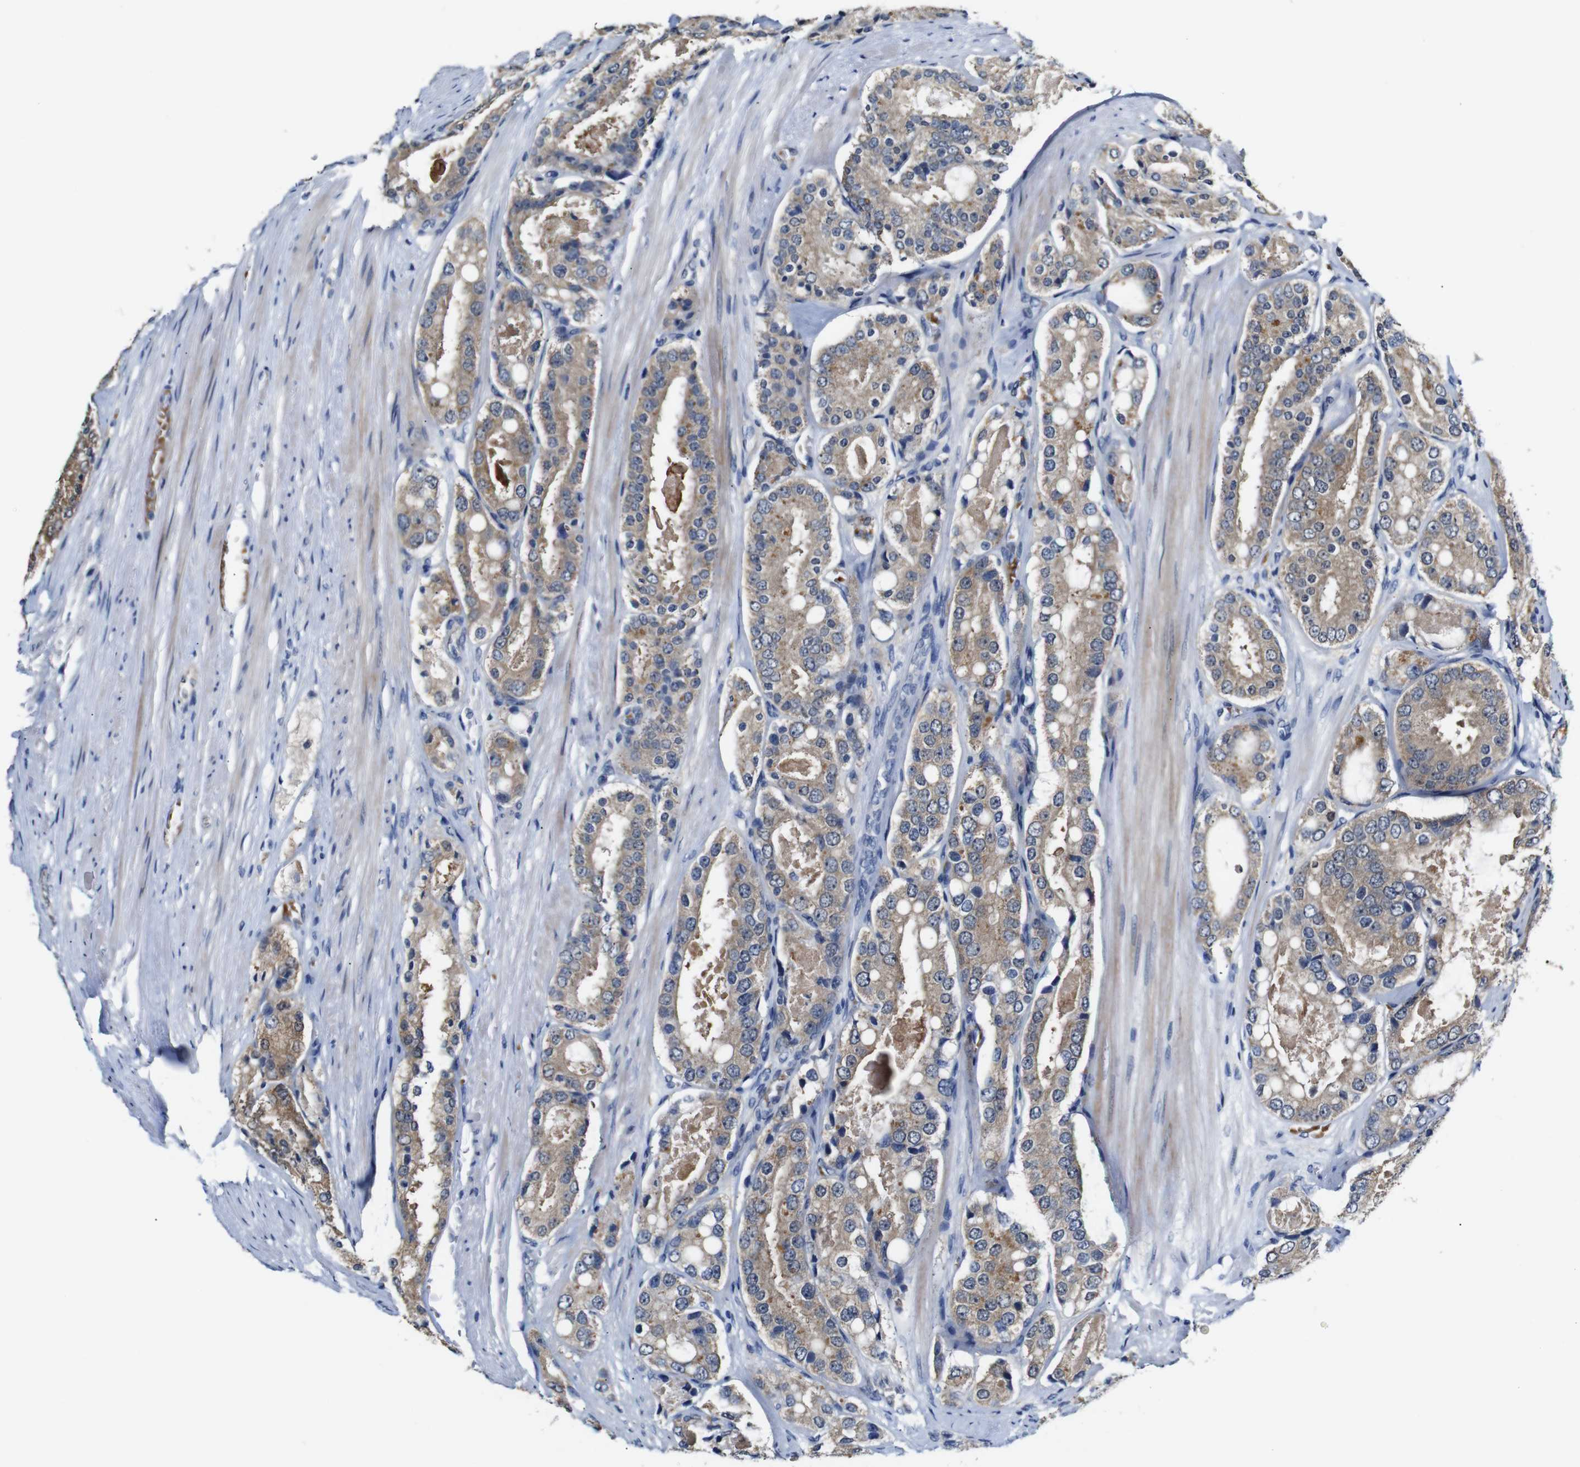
{"staining": {"intensity": "moderate", "quantity": ">75%", "location": "cytoplasmic/membranous"}, "tissue": "prostate cancer", "cell_type": "Tumor cells", "image_type": "cancer", "snomed": [{"axis": "morphology", "description": "Adenocarcinoma, High grade"}, {"axis": "topography", "description": "Prostate"}], "caption": "A photomicrograph of human prostate cancer stained for a protein exhibits moderate cytoplasmic/membranous brown staining in tumor cells.", "gene": "TBC1D32", "patient": {"sex": "male", "age": 65}}